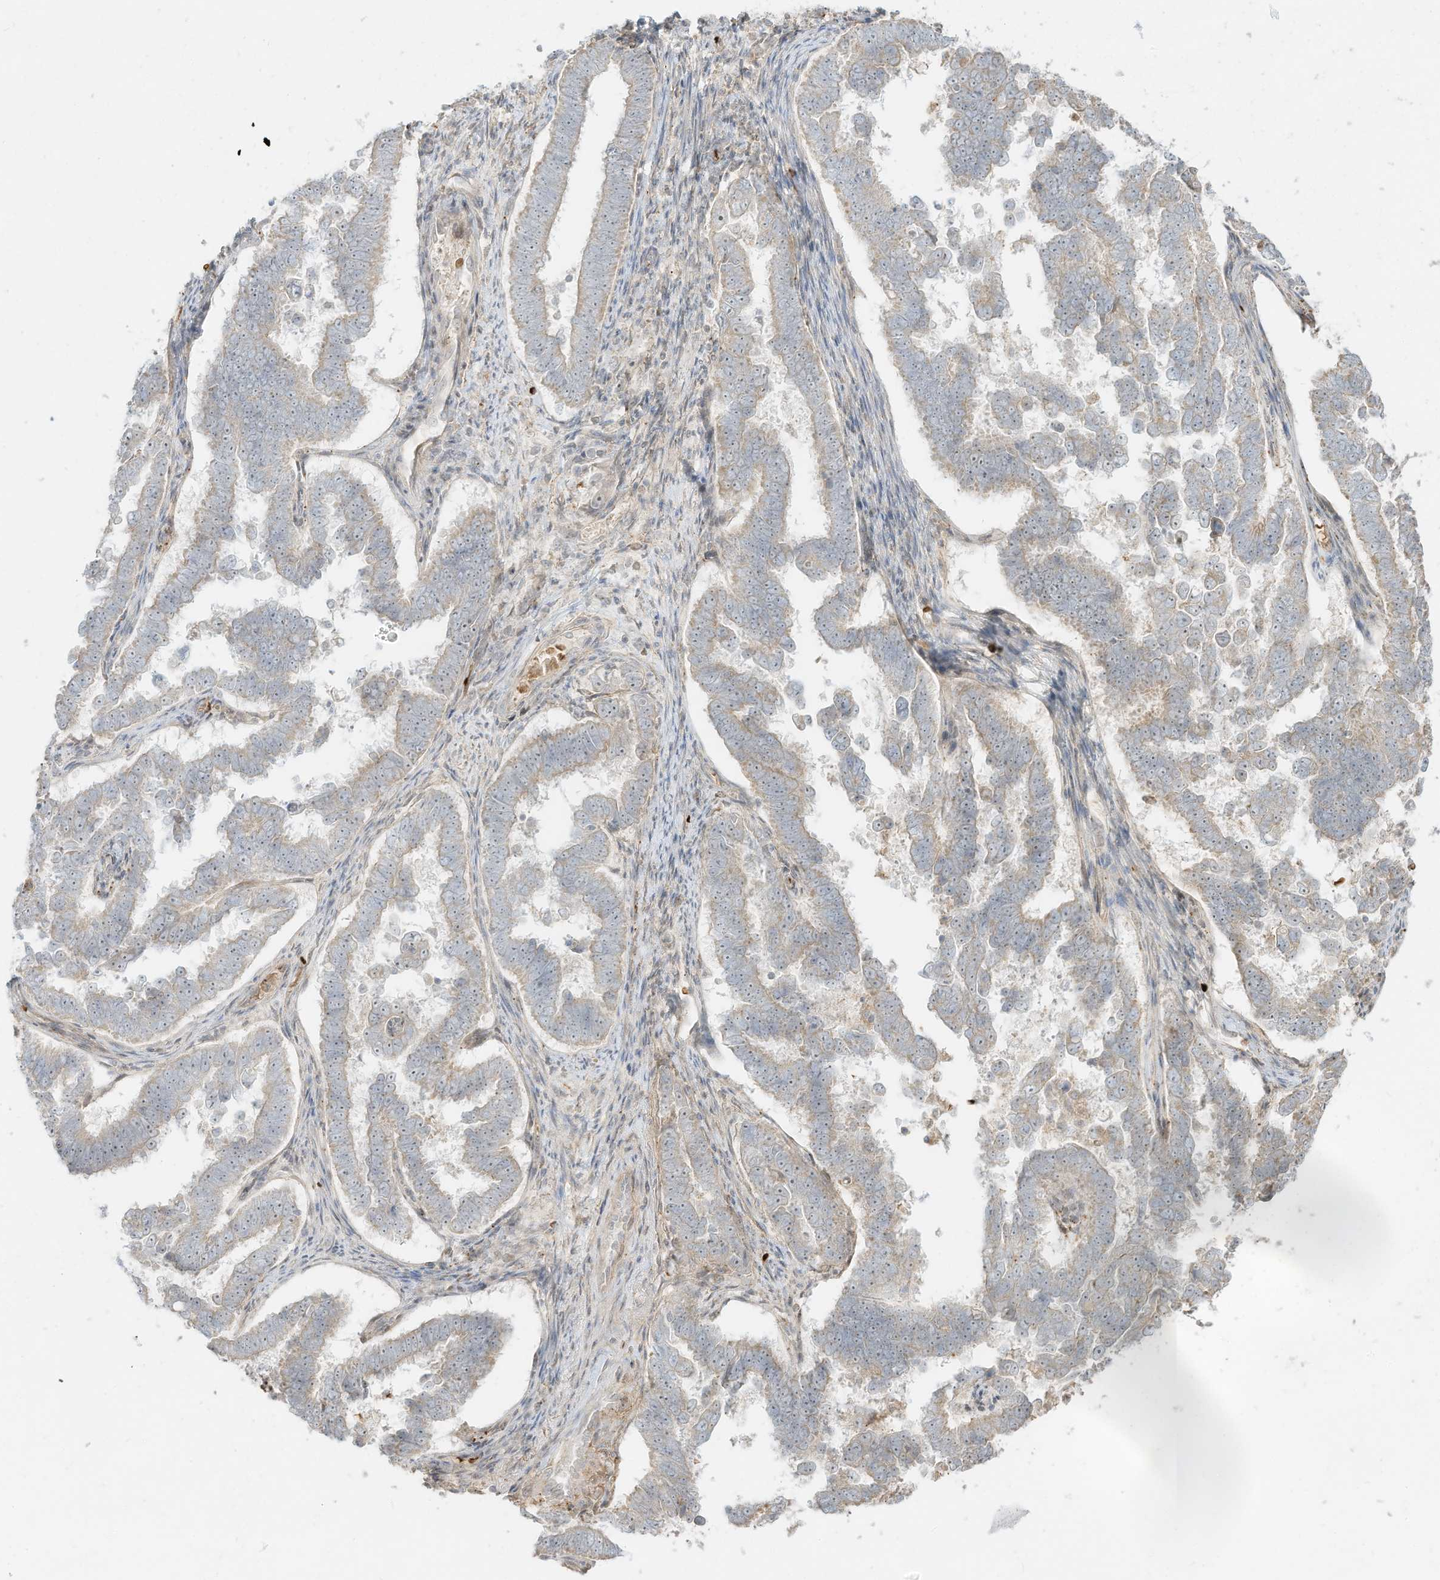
{"staining": {"intensity": "negative", "quantity": "none", "location": "none"}, "tissue": "endometrial cancer", "cell_type": "Tumor cells", "image_type": "cancer", "snomed": [{"axis": "morphology", "description": "Adenocarcinoma, NOS"}, {"axis": "topography", "description": "Endometrium"}], "caption": "This is an immunohistochemistry (IHC) histopathology image of human endometrial cancer (adenocarcinoma). There is no staining in tumor cells.", "gene": "OFD1", "patient": {"sex": "female", "age": 75}}